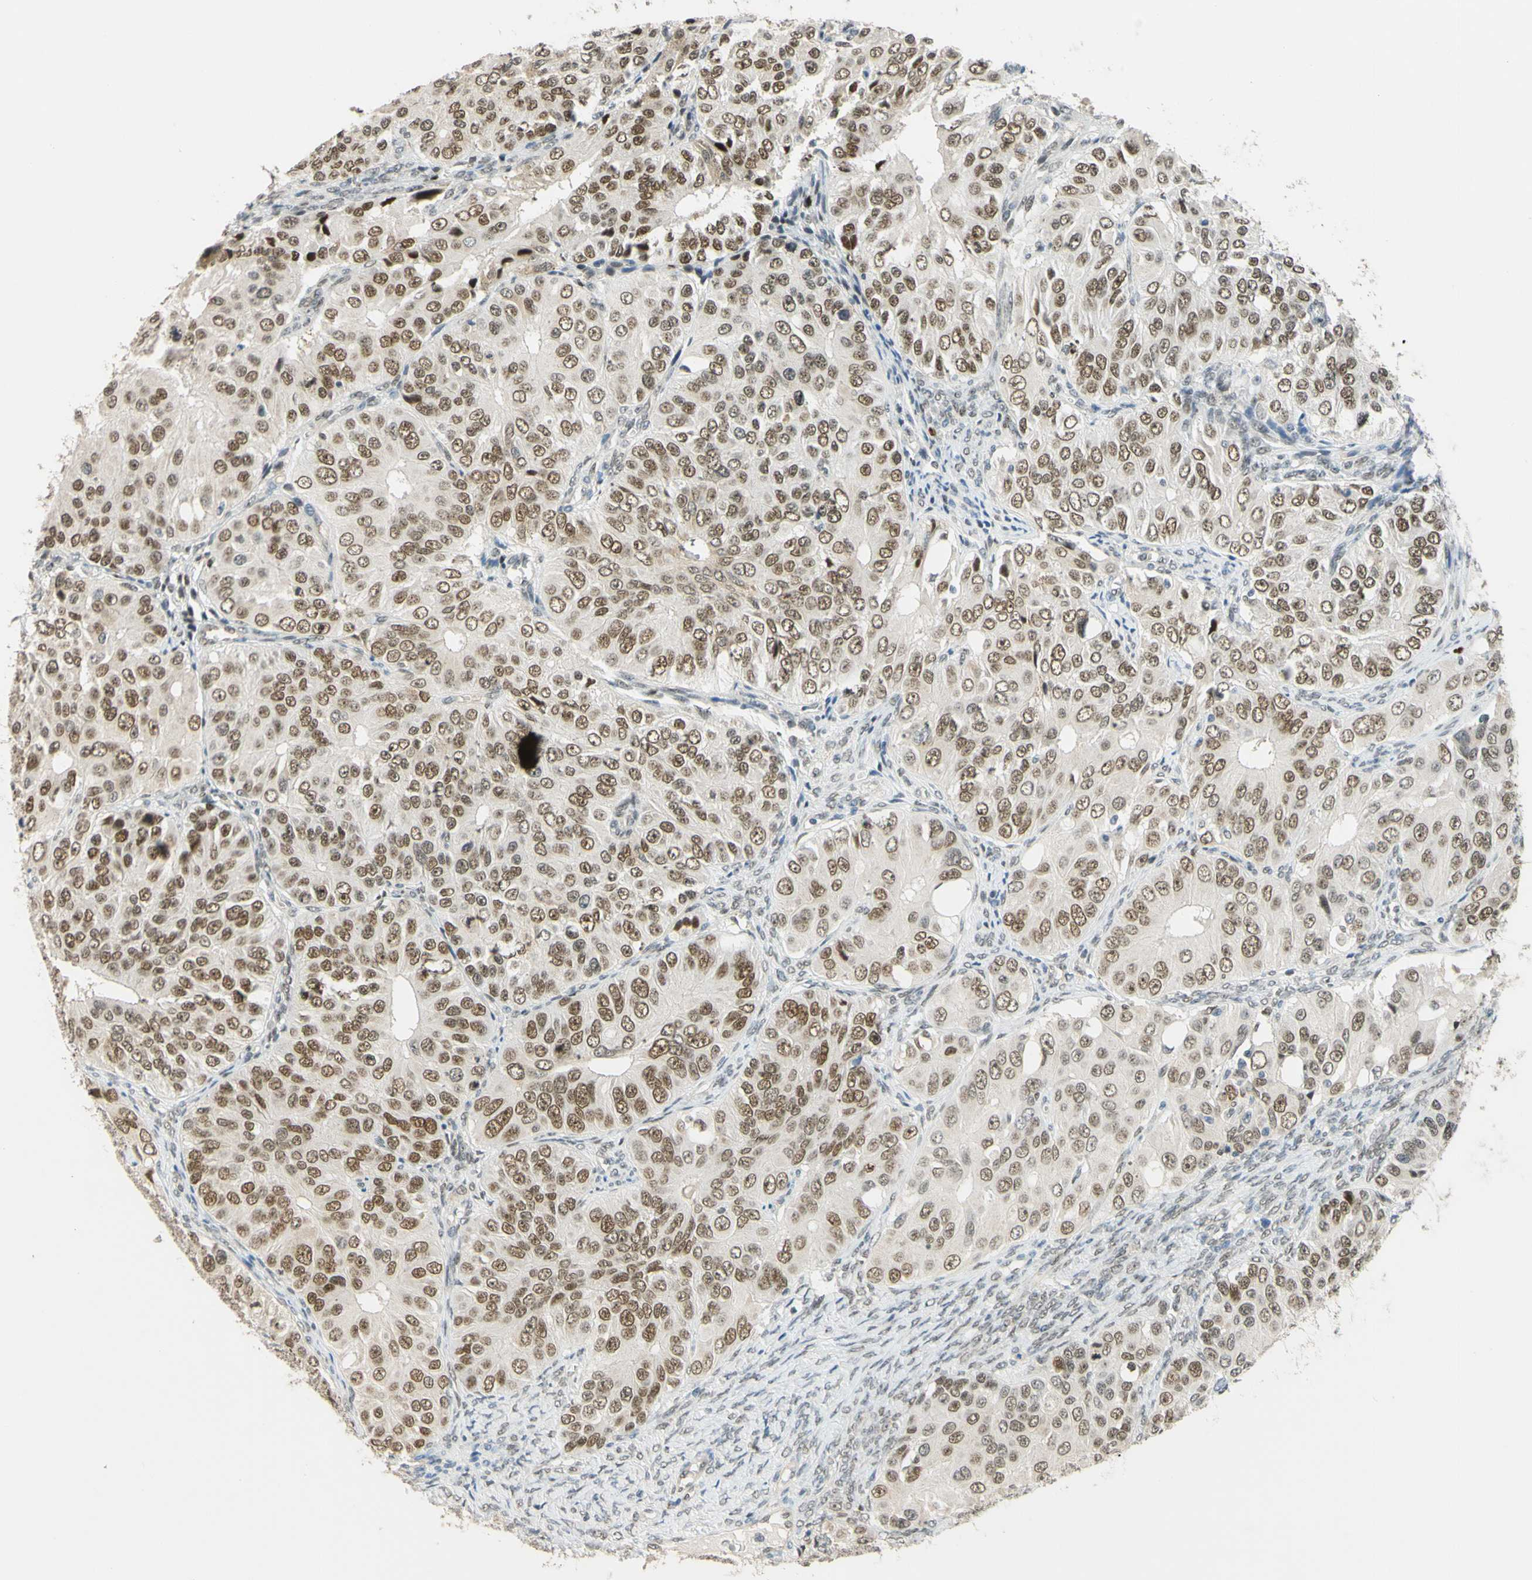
{"staining": {"intensity": "strong", "quantity": ">75%", "location": "nuclear"}, "tissue": "ovarian cancer", "cell_type": "Tumor cells", "image_type": "cancer", "snomed": [{"axis": "morphology", "description": "Carcinoma, endometroid"}, {"axis": "topography", "description": "Ovary"}], "caption": "Protein staining of ovarian cancer tissue demonstrates strong nuclear staining in approximately >75% of tumor cells.", "gene": "POLB", "patient": {"sex": "female", "age": 51}}